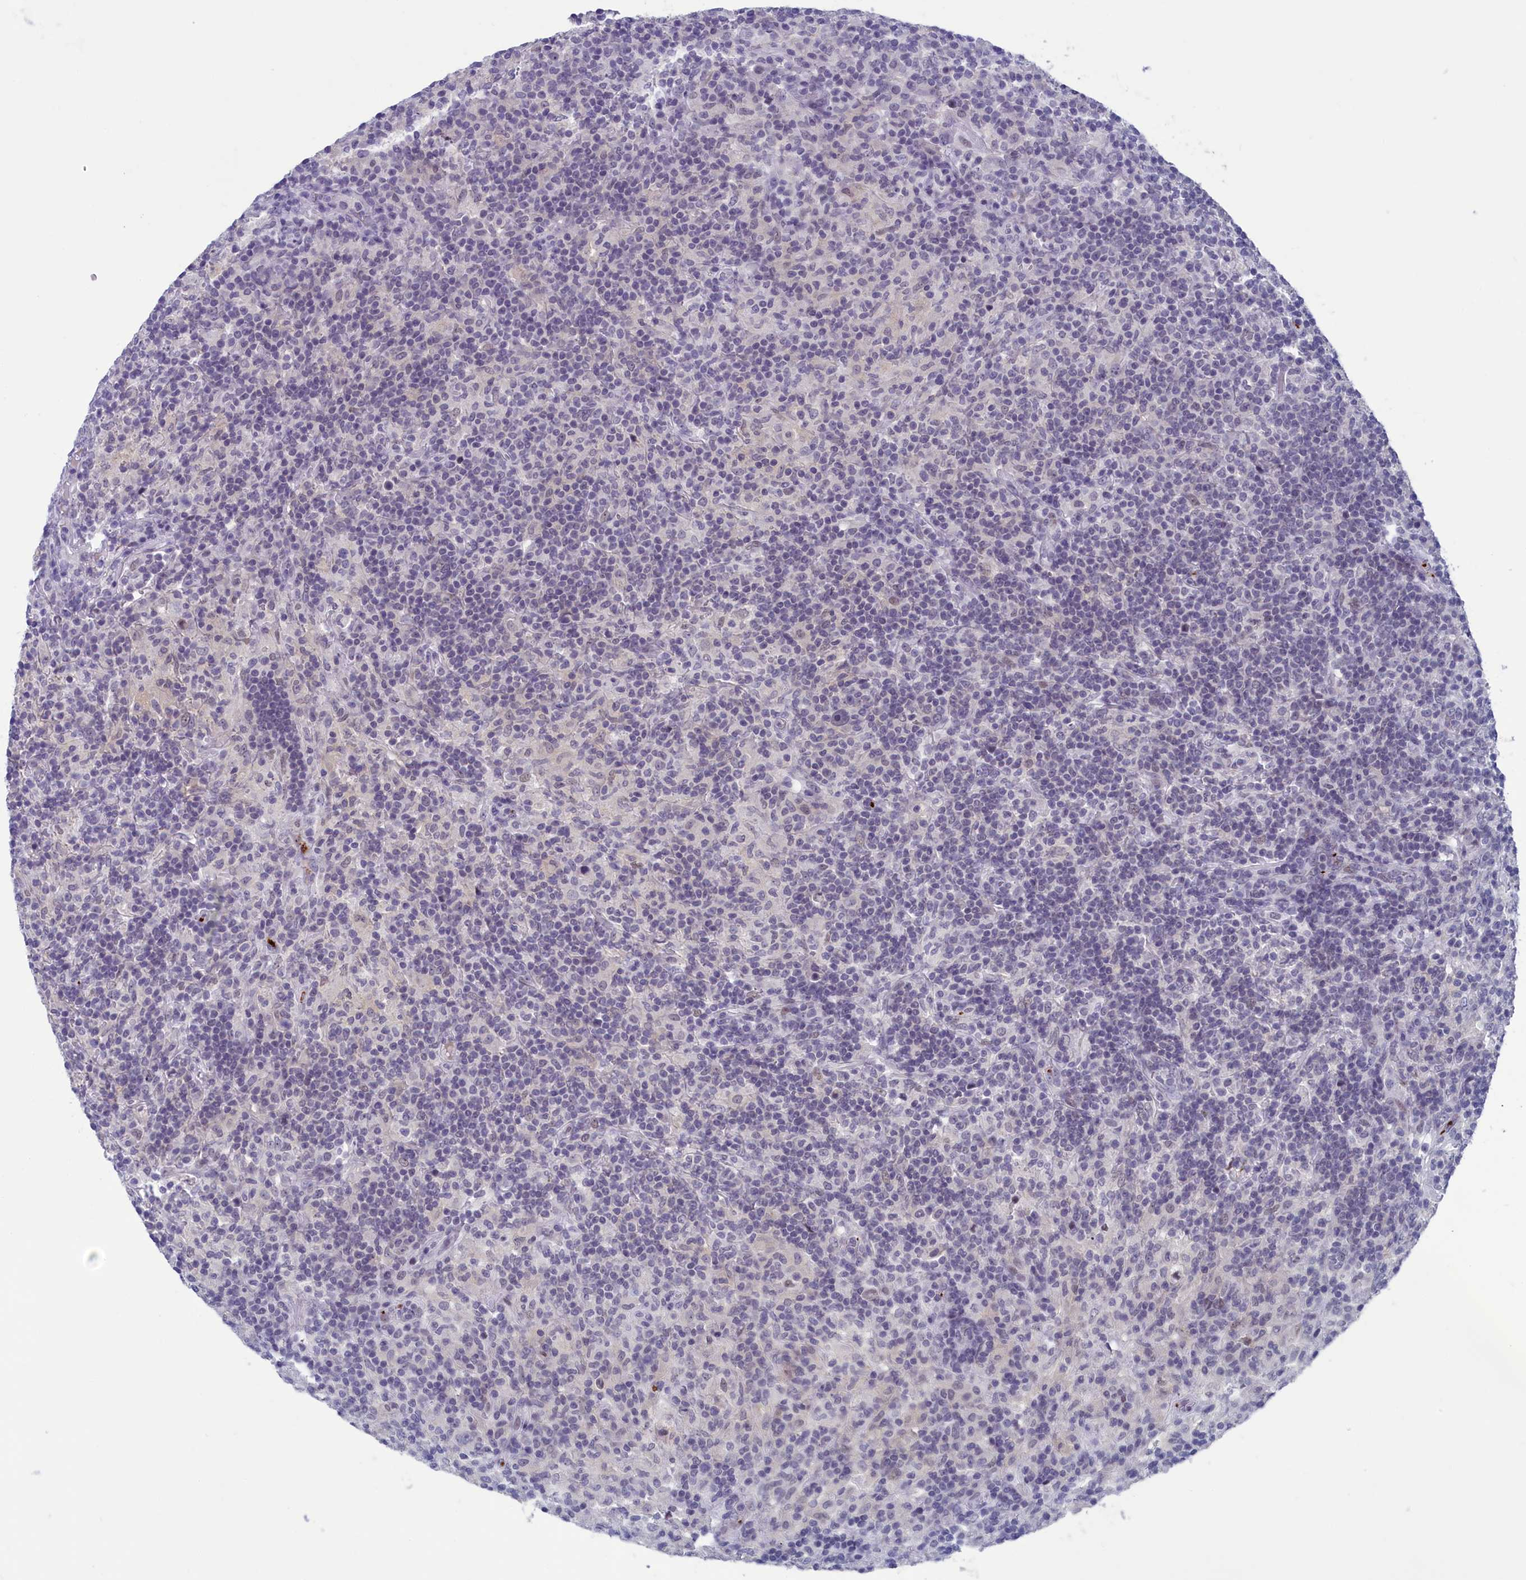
{"staining": {"intensity": "negative", "quantity": "none", "location": "none"}, "tissue": "lymphoma", "cell_type": "Tumor cells", "image_type": "cancer", "snomed": [{"axis": "morphology", "description": "Hodgkin's disease, NOS"}, {"axis": "topography", "description": "Lymph node"}], "caption": "High power microscopy histopathology image of an IHC micrograph of Hodgkin's disease, revealing no significant positivity in tumor cells.", "gene": "AIFM2", "patient": {"sex": "male", "age": 70}}